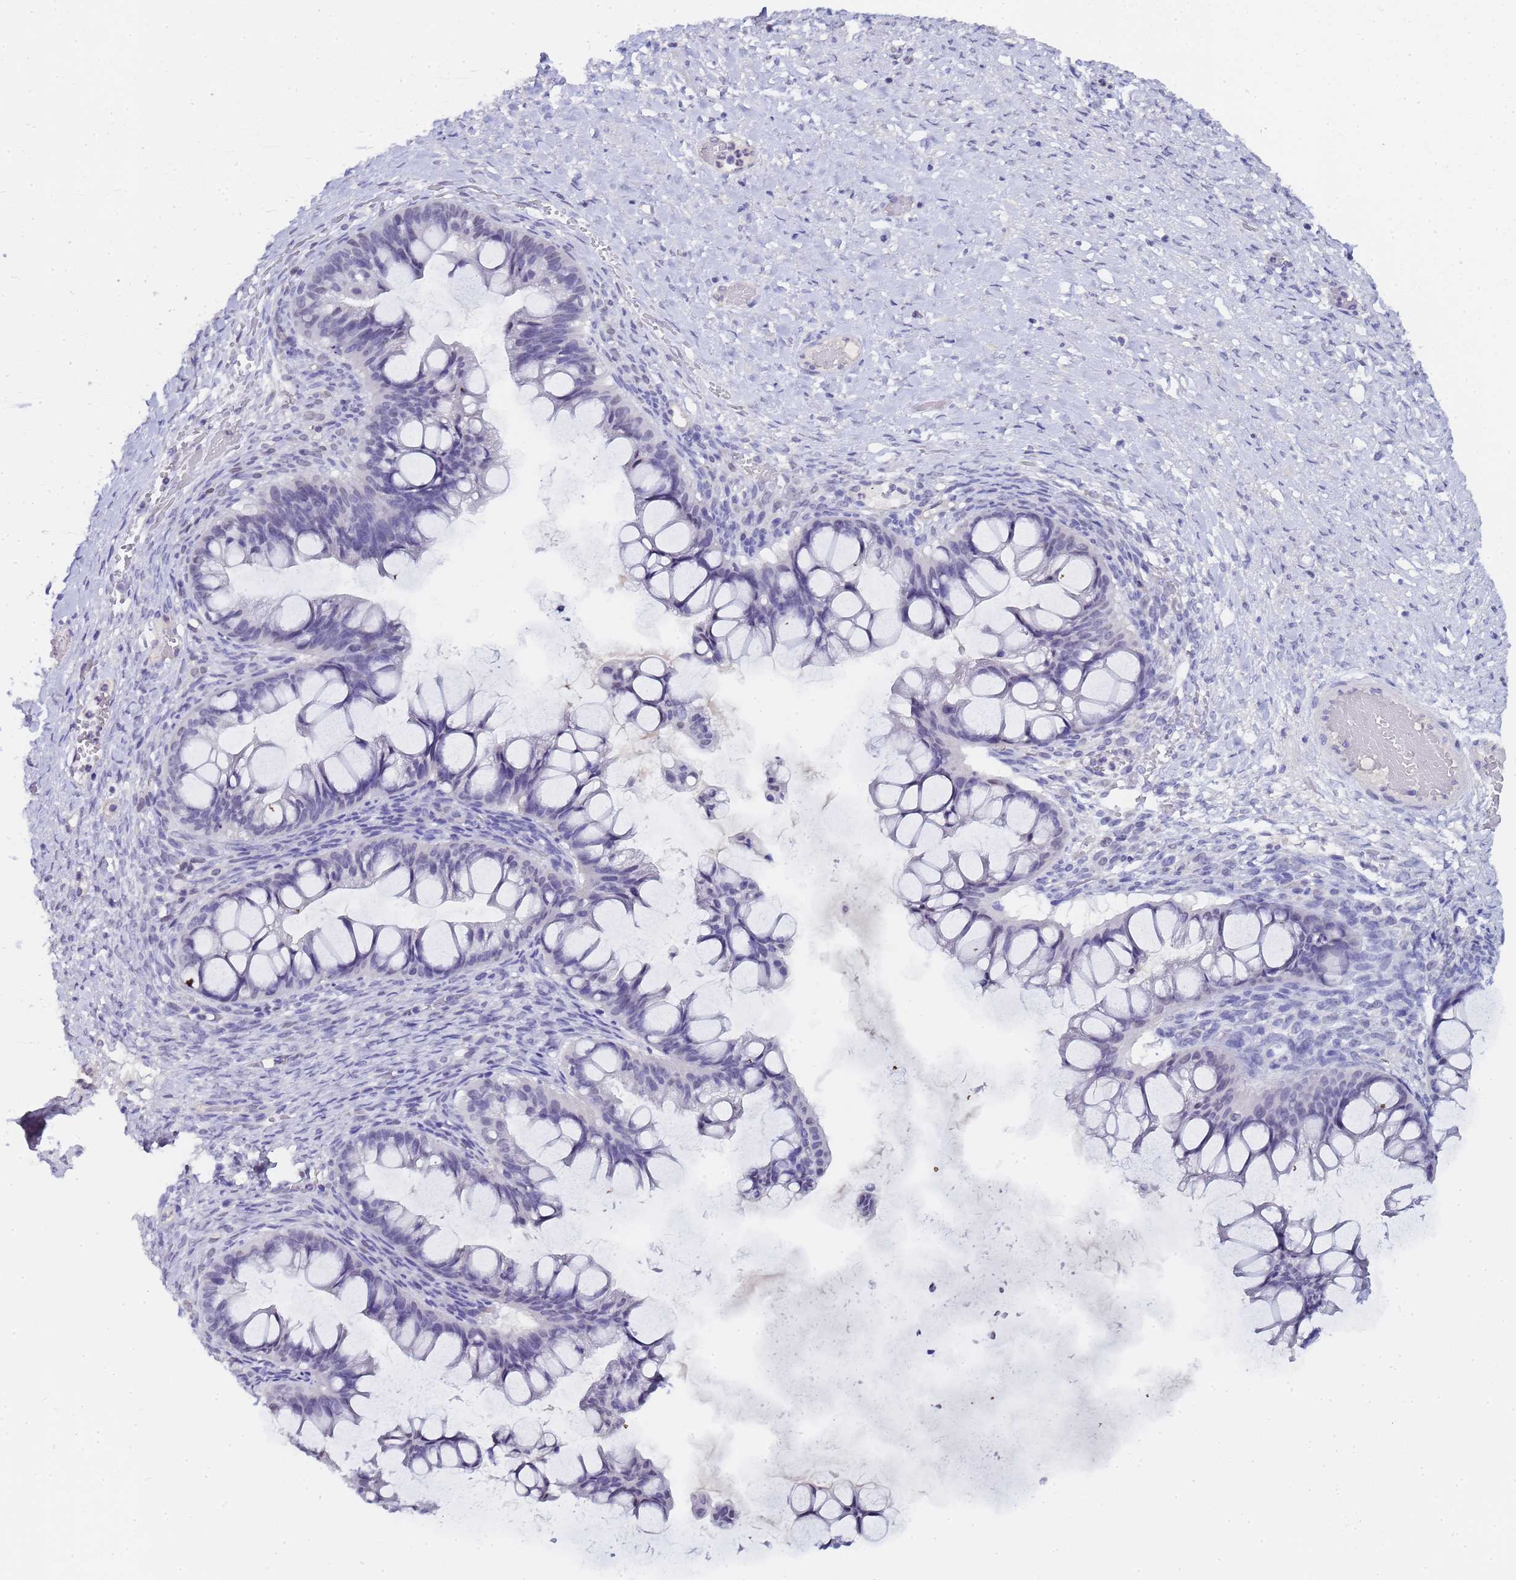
{"staining": {"intensity": "negative", "quantity": "none", "location": "none"}, "tissue": "ovarian cancer", "cell_type": "Tumor cells", "image_type": "cancer", "snomed": [{"axis": "morphology", "description": "Cystadenocarcinoma, mucinous, NOS"}, {"axis": "topography", "description": "Ovary"}], "caption": "Tumor cells show no significant protein staining in ovarian cancer. The staining is performed using DAB brown chromogen with nuclei counter-stained in using hematoxylin.", "gene": "CTRC", "patient": {"sex": "female", "age": 73}}